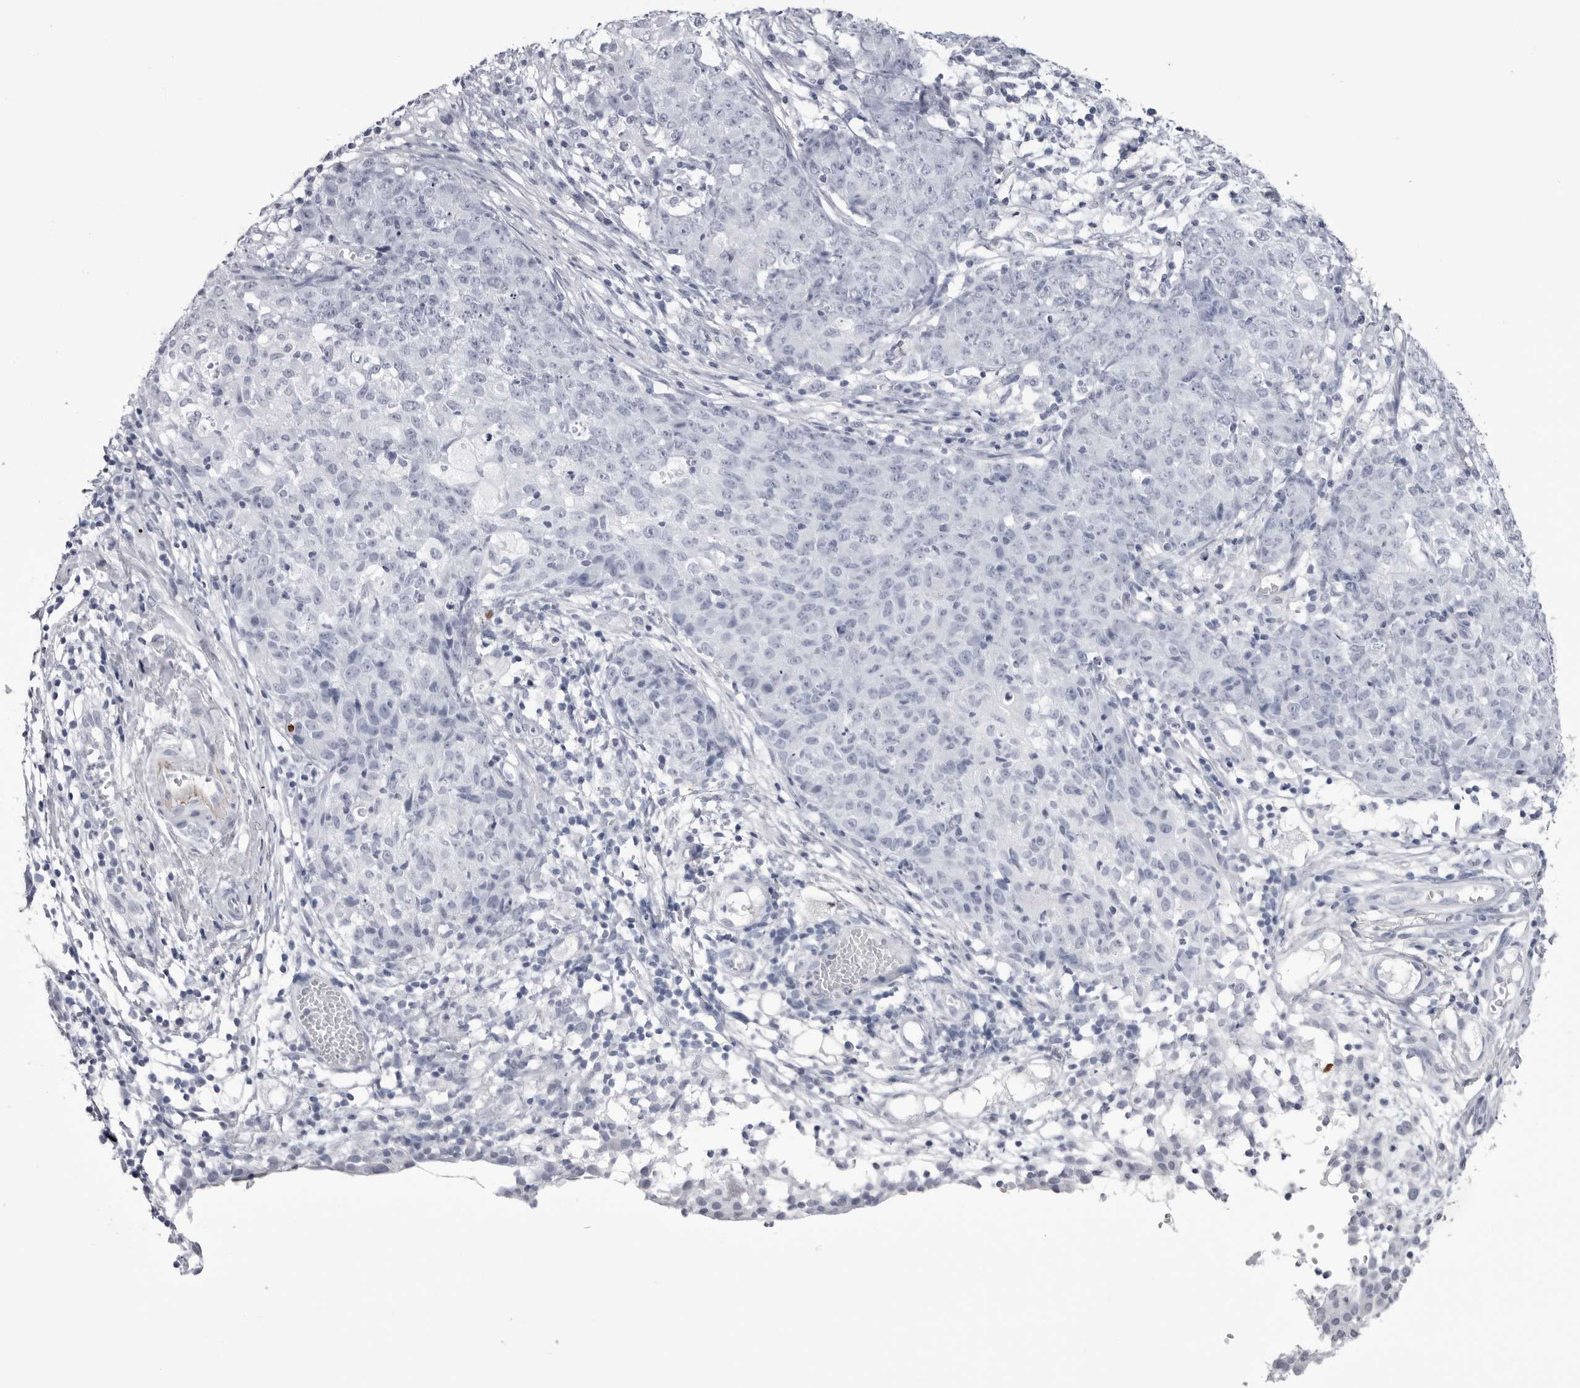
{"staining": {"intensity": "negative", "quantity": "none", "location": "none"}, "tissue": "ovarian cancer", "cell_type": "Tumor cells", "image_type": "cancer", "snomed": [{"axis": "morphology", "description": "Carcinoma, endometroid"}, {"axis": "topography", "description": "Ovary"}], "caption": "Tumor cells are negative for brown protein staining in ovarian cancer (endometroid carcinoma).", "gene": "COL26A1", "patient": {"sex": "female", "age": 42}}